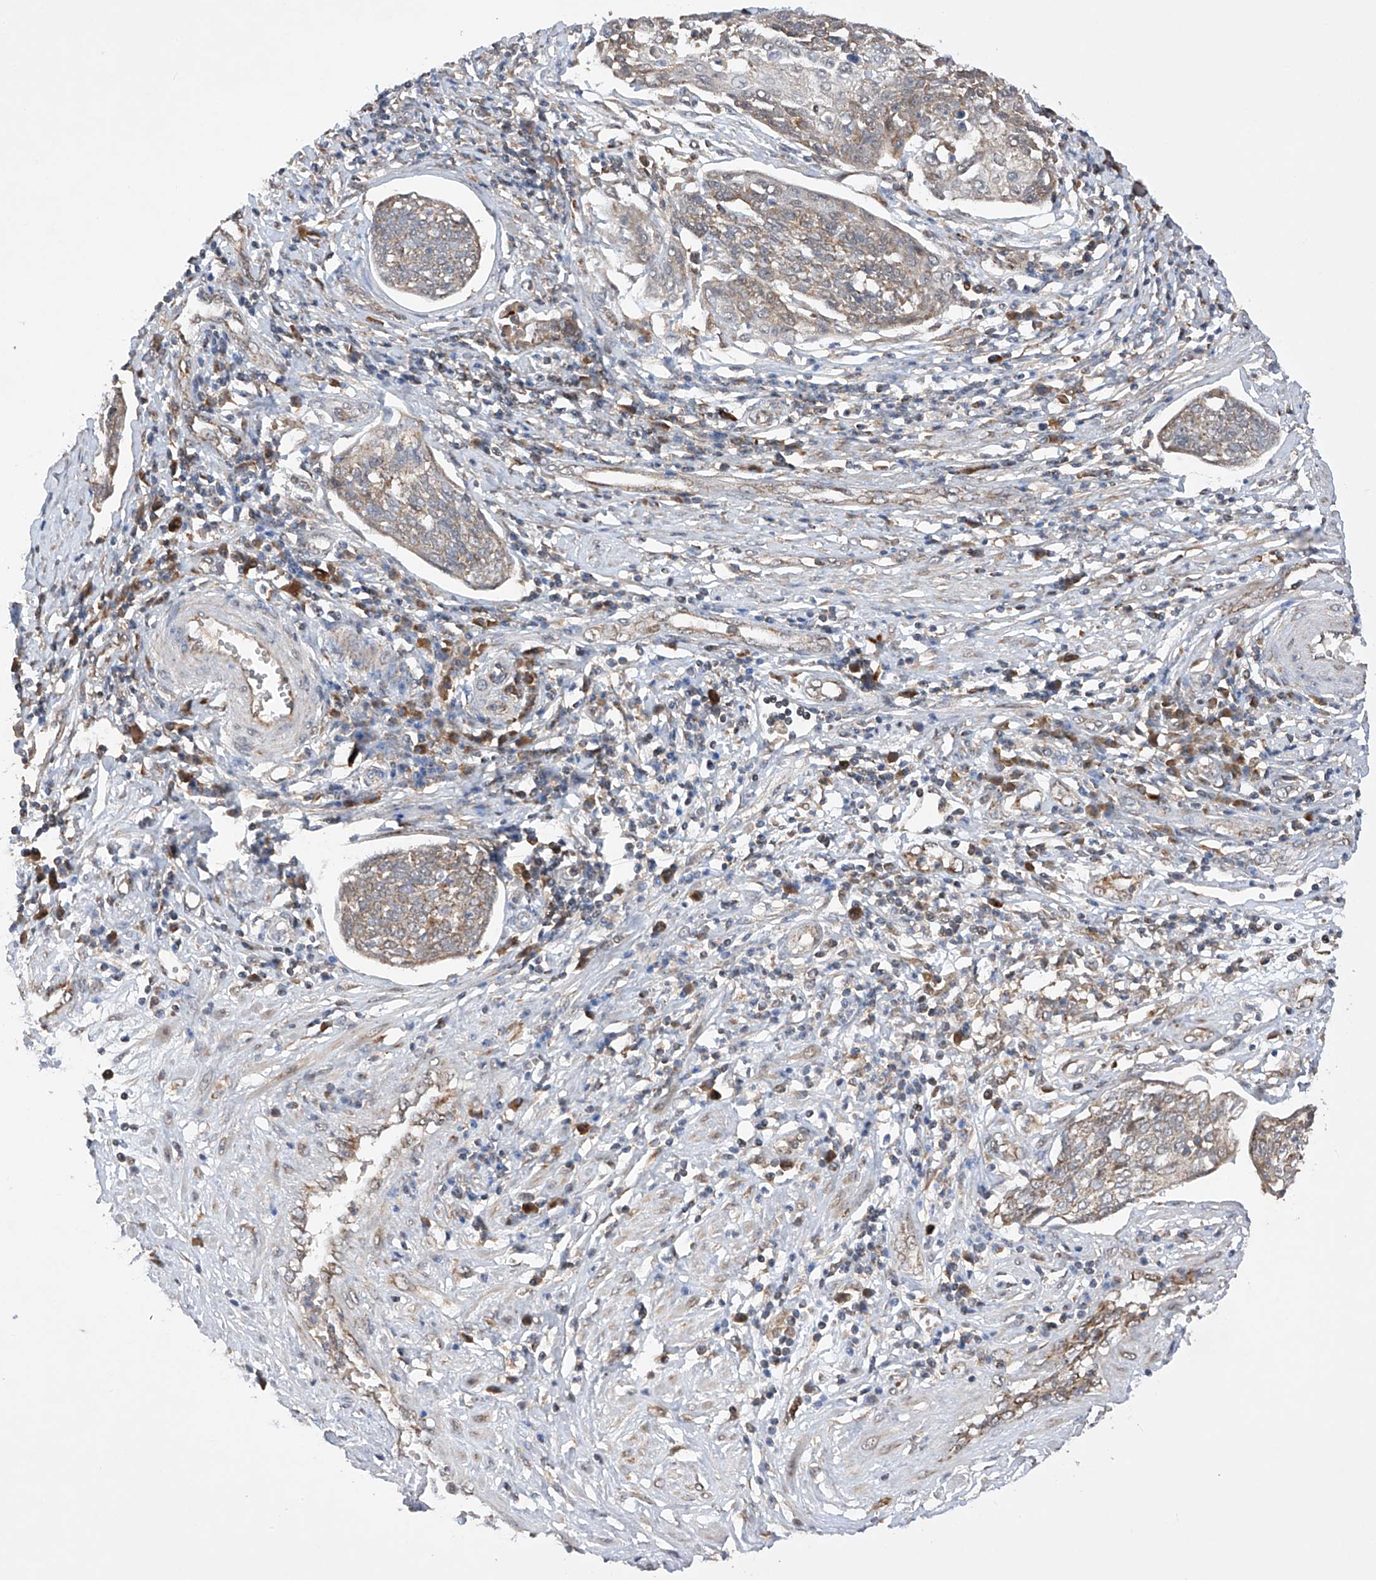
{"staining": {"intensity": "weak", "quantity": ">75%", "location": "cytoplasmic/membranous"}, "tissue": "cervical cancer", "cell_type": "Tumor cells", "image_type": "cancer", "snomed": [{"axis": "morphology", "description": "Squamous cell carcinoma, NOS"}, {"axis": "topography", "description": "Cervix"}], "caption": "DAB (3,3'-diaminobenzidine) immunohistochemical staining of squamous cell carcinoma (cervical) shows weak cytoplasmic/membranous protein expression in about >75% of tumor cells.", "gene": "SDHAF4", "patient": {"sex": "female", "age": 34}}